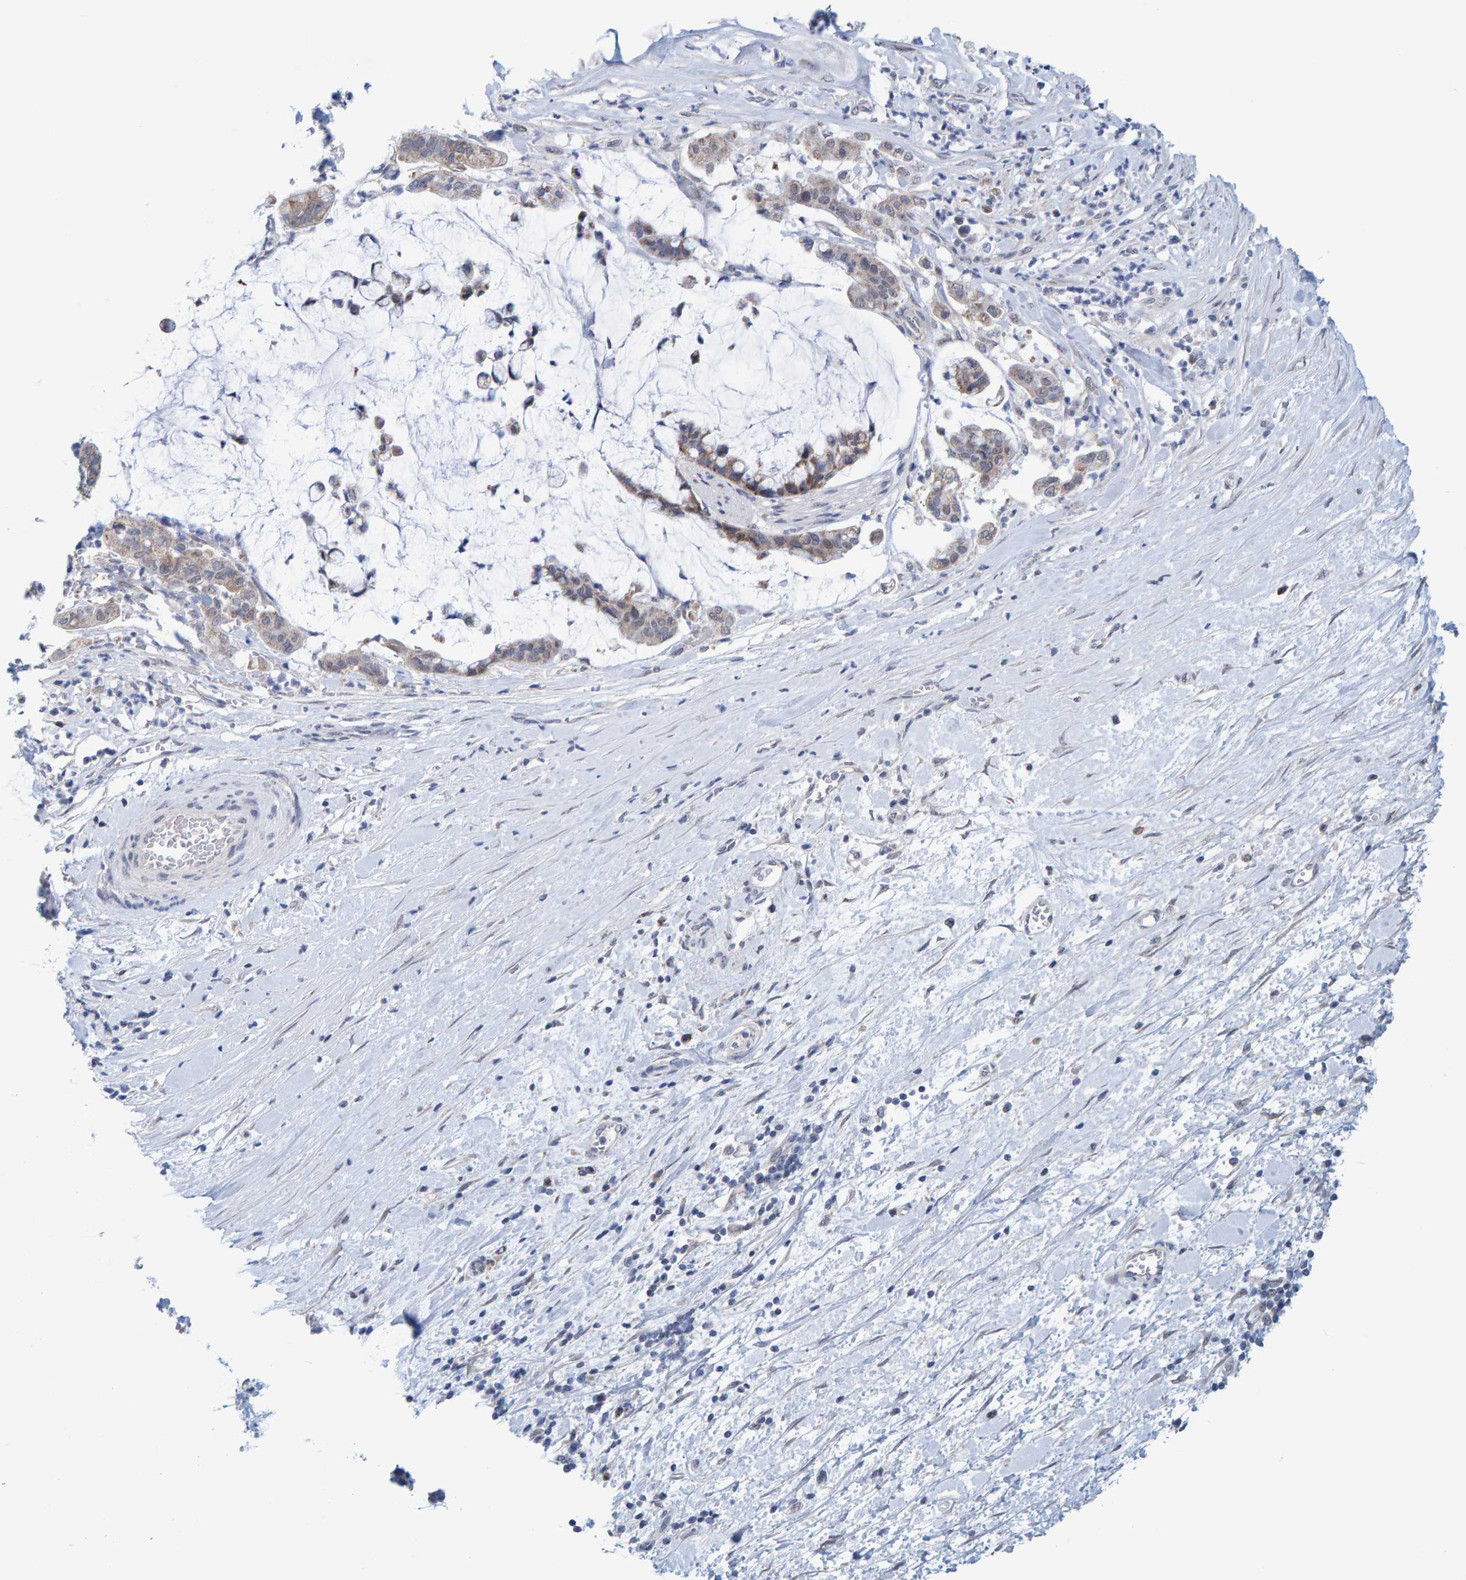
{"staining": {"intensity": "weak", "quantity": ">75%", "location": "cytoplasmic/membranous"}, "tissue": "pancreatic cancer", "cell_type": "Tumor cells", "image_type": "cancer", "snomed": [{"axis": "morphology", "description": "Adenocarcinoma, NOS"}, {"axis": "topography", "description": "Pancreas"}], "caption": "Immunohistochemical staining of human adenocarcinoma (pancreatic) reveals low levels of weak cytoplasmic/membranous positivity in approximately >75% of tumor cells.", "gene": "USP43", "patient": {"sex": "male", "age": 41}}